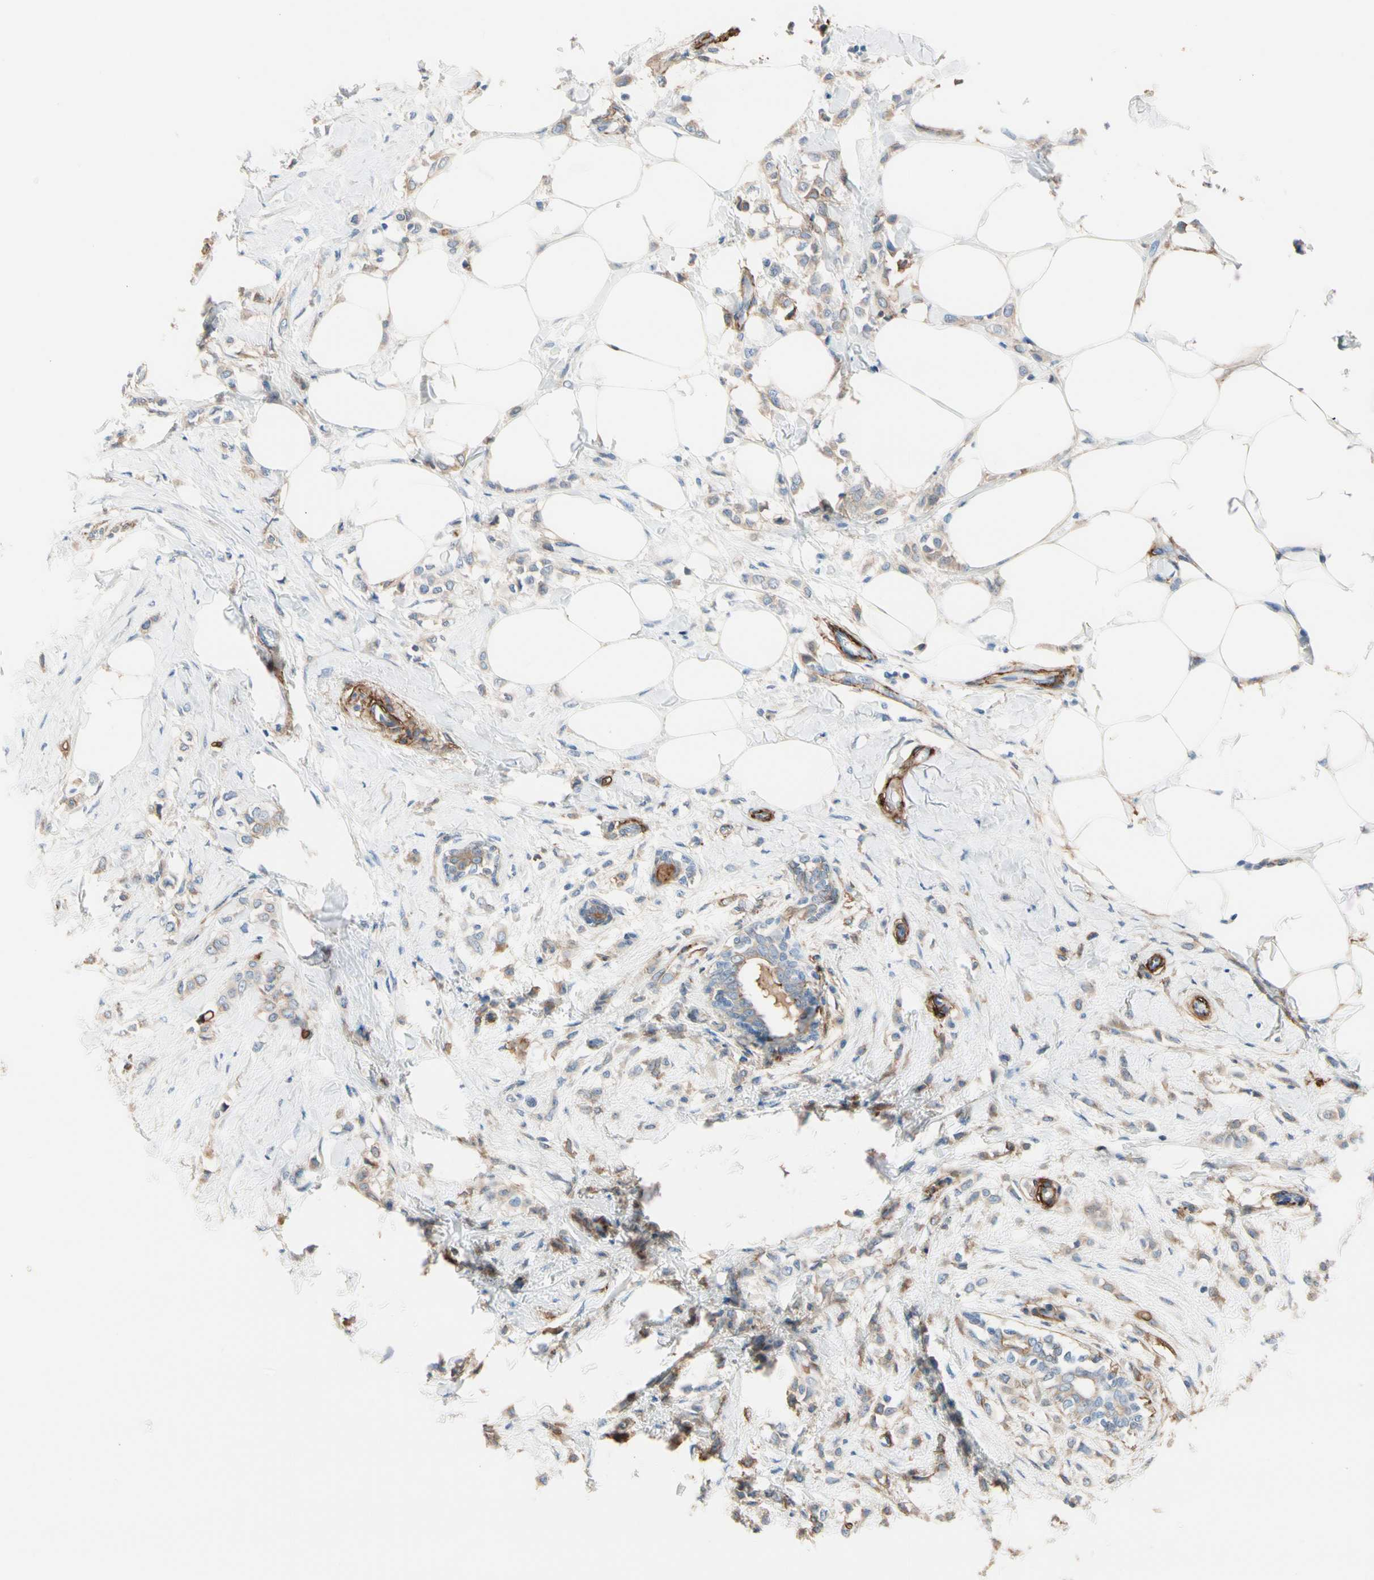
{"staining": {"intensity": "weak", "quantity": ">75%", "location": "cytoplasmic/membranous"}, "tissue": "breast cancer", "cell_type": "Tumor cells", "image_type": "cancer", "snomed": [{"axis": "morphology", "description": "Lobular carcinoma, in situ"}, {"axis": "morphology", "description": "Lobular carcinoma"}, {"axis": "topography", "description": "Breast"}], "caption": "Lobular carcinoma in situ (breast) stained for a protein reveals weak cytoplasmic/membranous positivity in tumor cells. (DAB (3,3'-diaminobenzidine) IHC with brightfield microscopy, high magnification).", "gene": "SUSD2", "patient": {"sex": "female", "age": 41}}